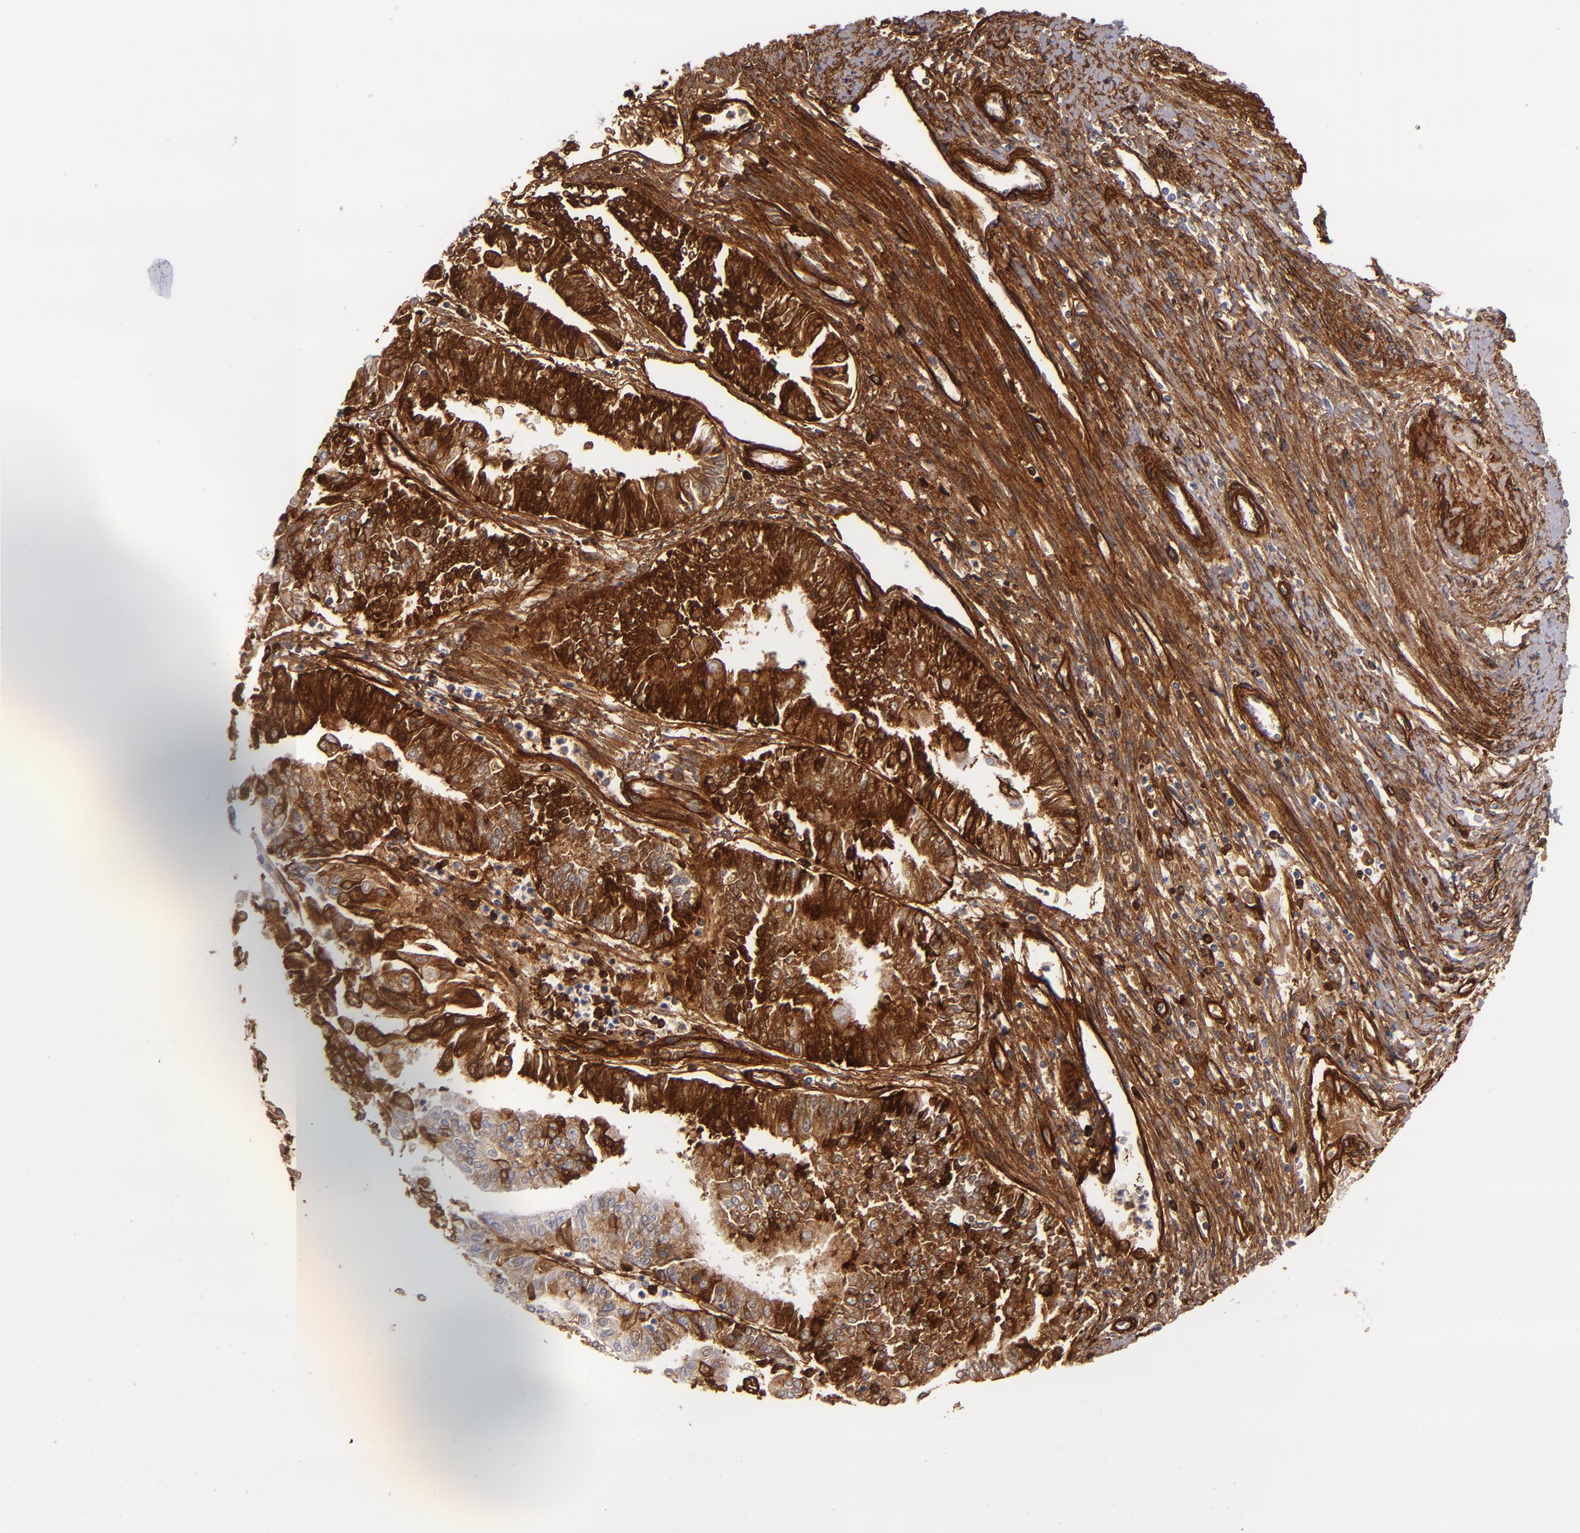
{"staining": {"intensity": "strong", "quantity": ">75%", "location": "cytoplasmic/membranous"}, "tissue": "endometrial cancer", "cell_type": "Tumor cells", "image_type": "cancer", "snomed": [{"axis": "morphology", "description": "Adenocarcinoma, NOS"}, {"axis": "topography", "description": "Endometrium"}], "caption": "Adenocarcinoma (endometrial) stained with DAB immunohistochemistry (IHC) exhibits high levels of strong cytoplasmic/membranous expression in approximately >75% of tumor cells.", "gene": "LAMC1", "patient": {"sex": "female", "age": 75}}